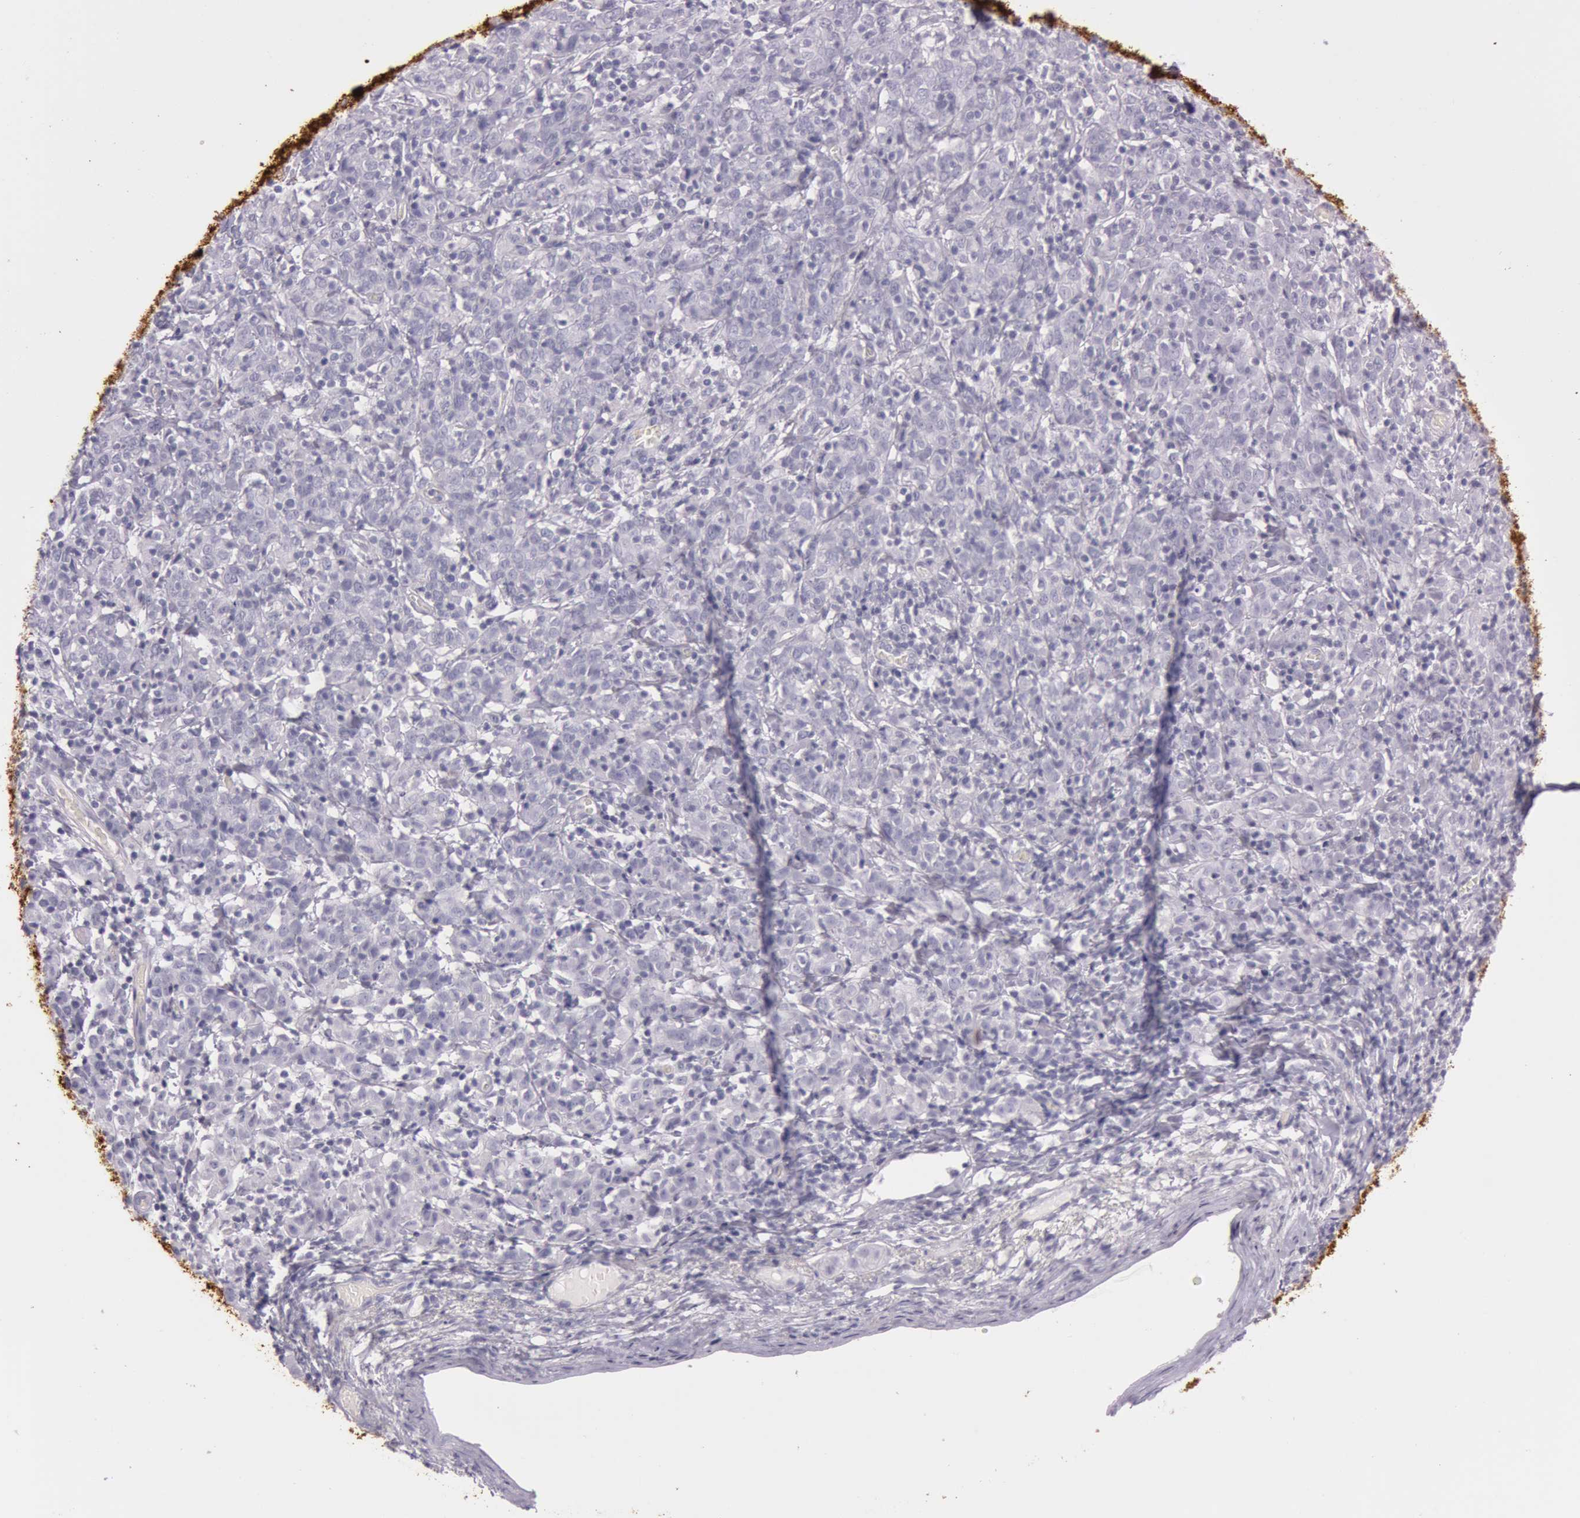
{"staining": {"intensity": "negative", "quantity": "none", "location": "none"}, "tissue": "cervical cancer", "cell_type": "Tumor cells", "image_type": "cancer", "snomed": [{"axis": "morphology", "description": "Normal tissue, NOS"}, {"axis": "morphology", "description": "Squamous cell carcinoma, NOS"}, {"axis": "topography", "description": "Cervix"}], "caption": "Tumor cells are negative for brown protein staining in cervical cancer. (Brightfield microscopy of DAB immunohistochemistry (IHC) at high magnification).", "gene": "S100A7", "patient": {"sex": "female", "age": 67}}